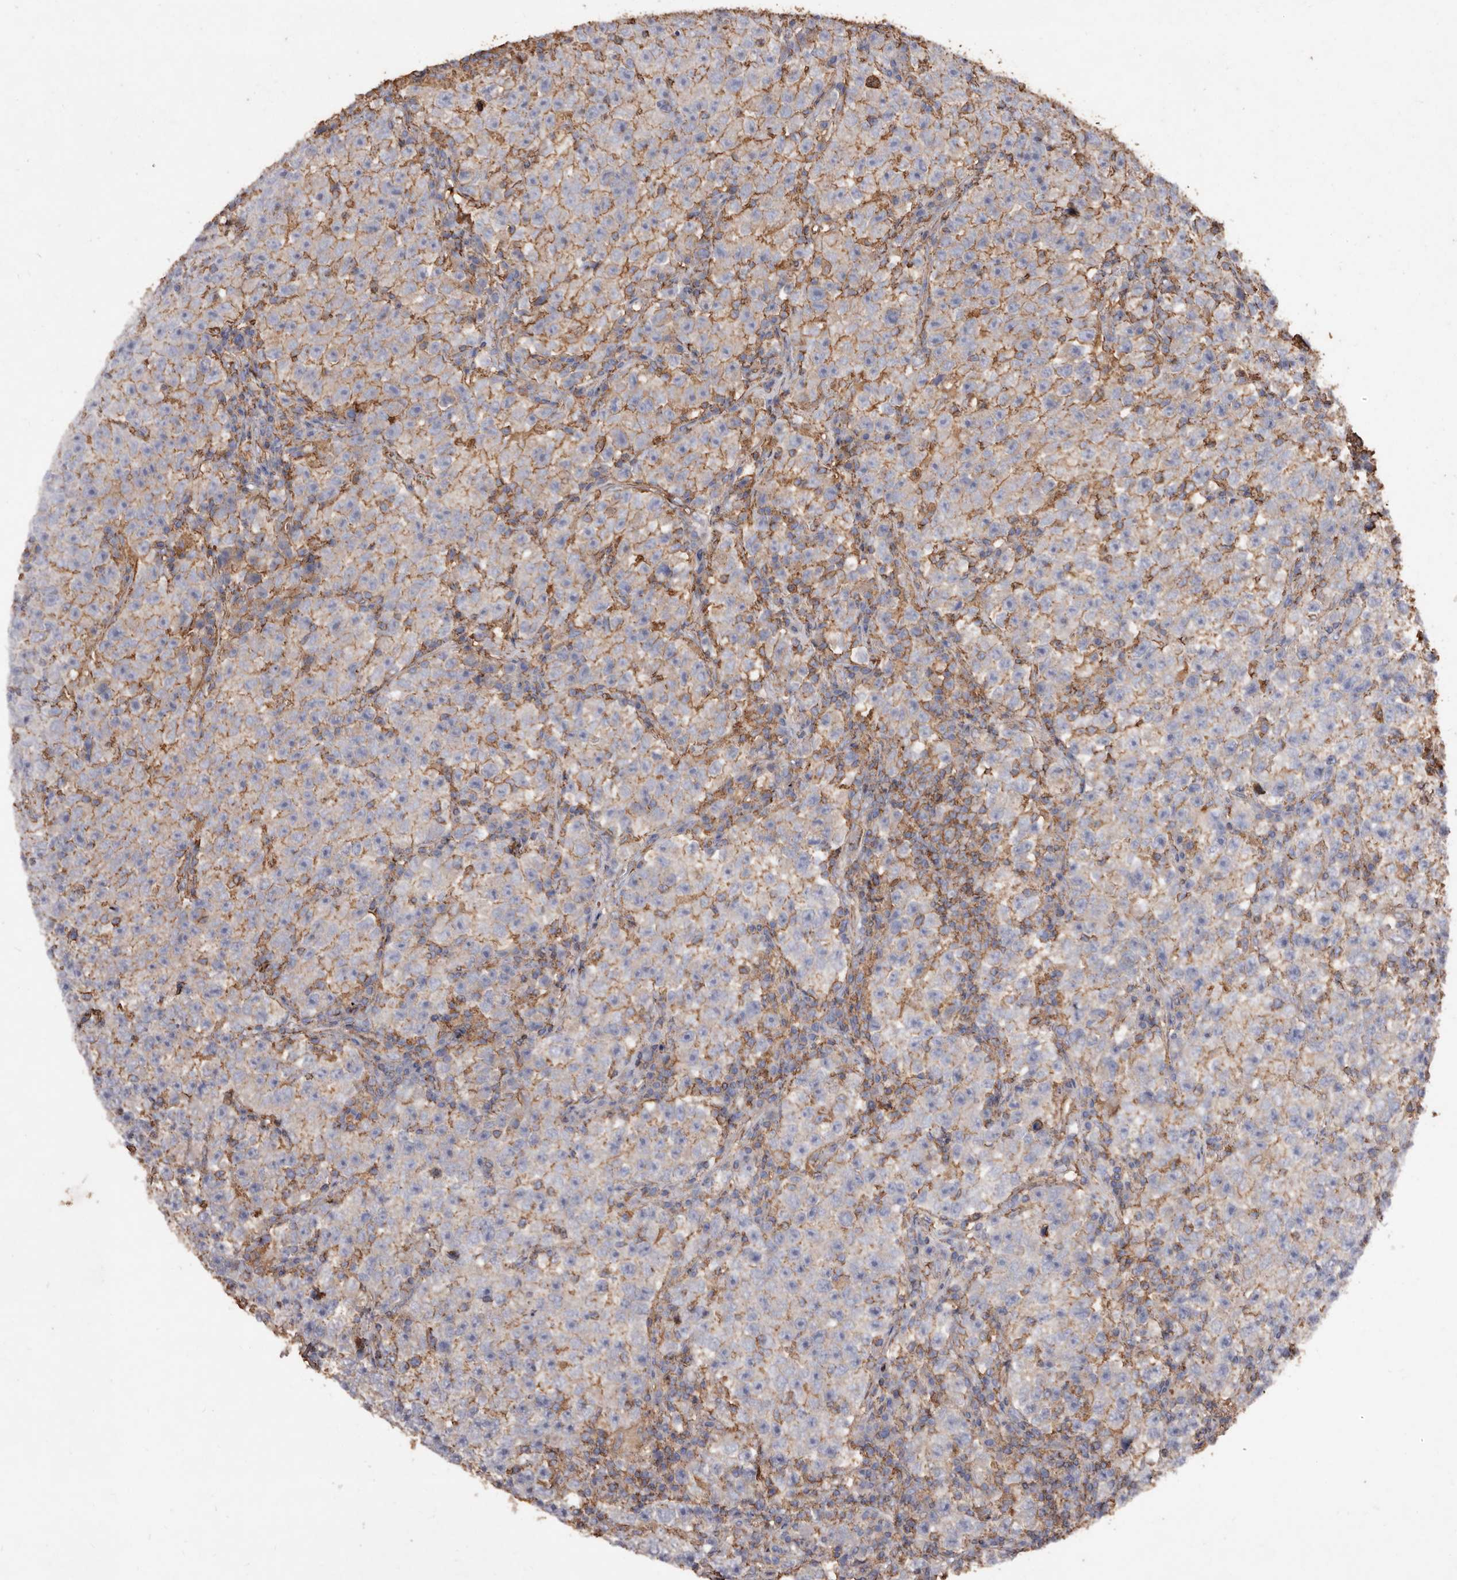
{"staining": {"intensity": "moderate", "quantity": "25%-75%", "location": "cytoplasmic/membranous"}, "tissue": "testis cancer", "cell_type": "Tumor cells", "image_type": "cancer", "snomed": [{"axis": "morphology", "description": "Seminoma, NOS"}, {"axis": "topography", "description": "Testis"}], "caption": "Immunohistochemistry histopathology image of neoplastic tissue: testis cancer (seminoma) stained using immunohistochemistry (IHC) shows medium levels of moderate protein expression localized specifically in the cytoplasmic/membranous of tumor cells, appearing as a cytoplasmic/membranous brown color.", "gene": "COQ8B", "patient": {"sex": "male", "age": 22}}